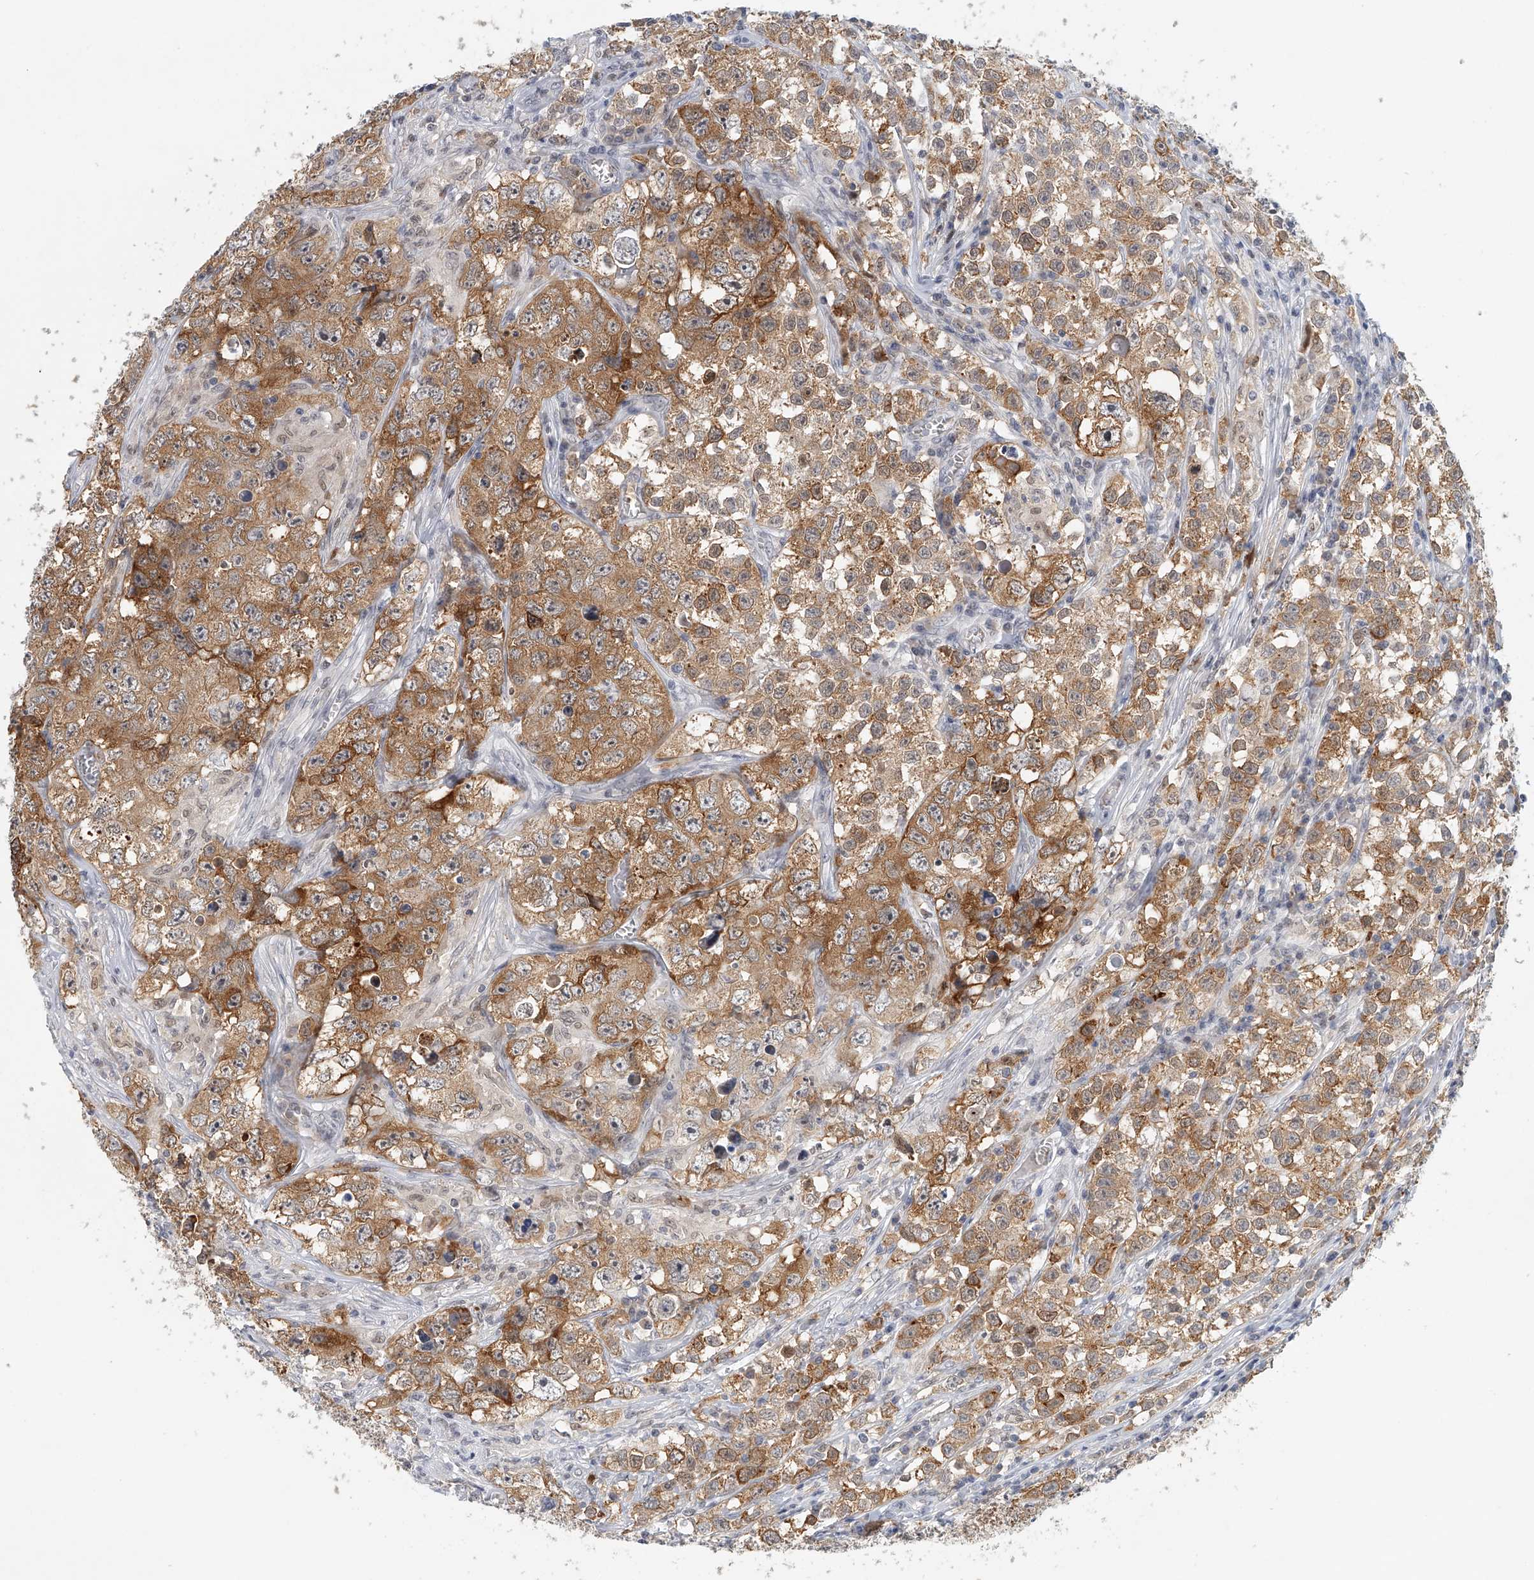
{"staining": {"intensity": "moderate", "quantity": ">75%", "location": "cytoplasmic/membranous"}, "tissue": "testis cancer", "cell_type": "Tumor cells", "image_type": "cancer", "snomed": [{"axis": "morphology", "description": "Seminoma, NOS"}, {"axis": "morphology", "description": "Carcinoma, Embryonal, NOS"}, {"axis": "topography", "description": "Testis"}], "caption": "This is an image of immunohistochemistry (IHC) staining of embryonal carcinoma (testis), which shows moderate staining in the cytoplasmic/membranous of tumor cells.", "gene": "DDX43", "patient": {"sex": "male", "age": 43}}